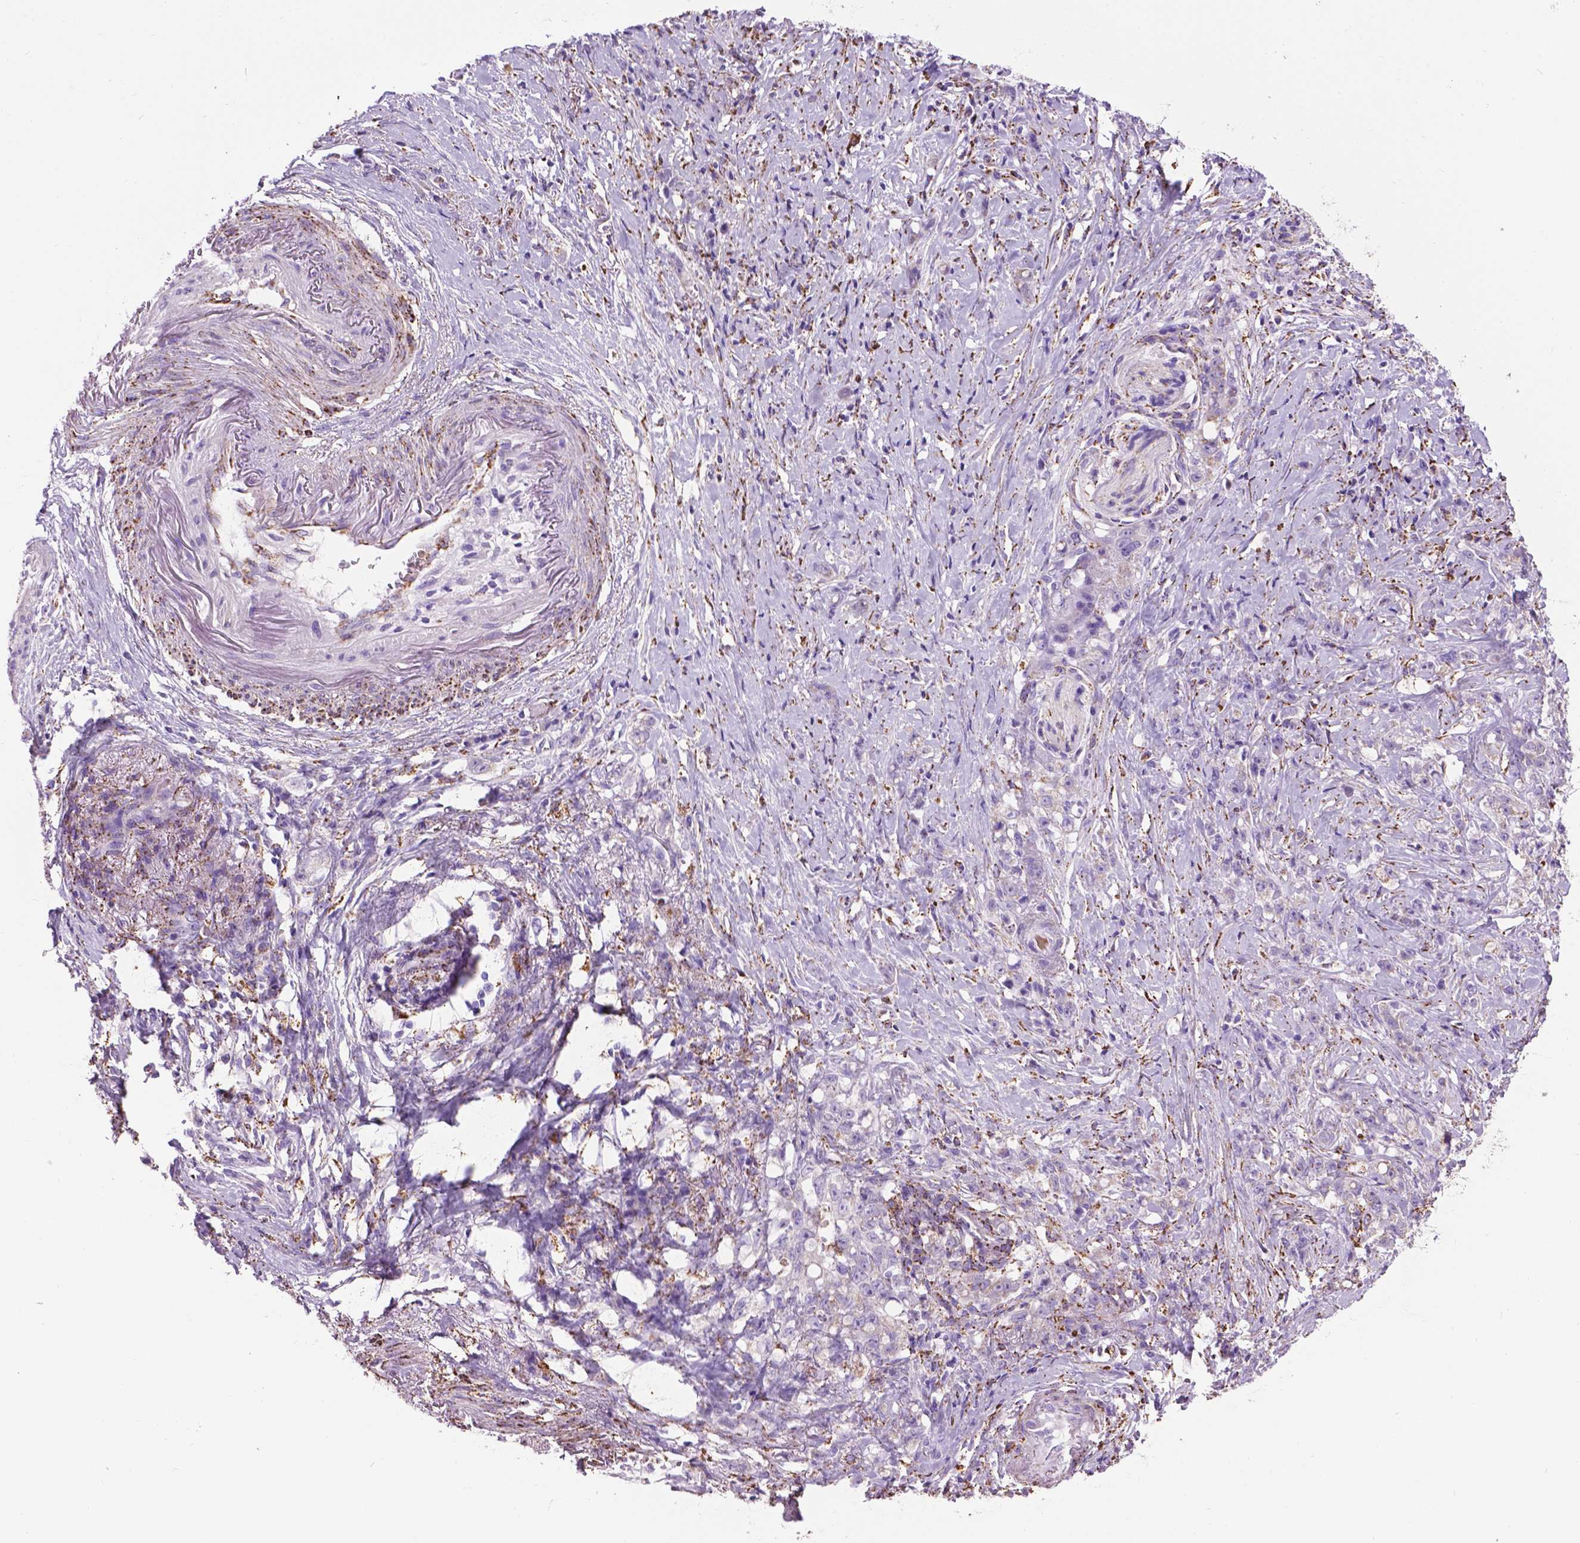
{"staining": {"intensity": "negative", "quantity": "none", "location": "none"}, "tissue": "stomach cancer", "cell_type": "Tumor cells", "image_type": "cancer", "snomed": [{"axis": "morphology", "description": "Adenocarcinoma, NOS"}, {"axis": "topography", "description": "Stomach, lower"}], "caption": "Human stomach adenocarcinoma stained for a protein using immunohistochemistry exhibits no positivity in tumor cells.", "gene": "TMEM132E", "patient": {"sex": "male", "age": 88}}